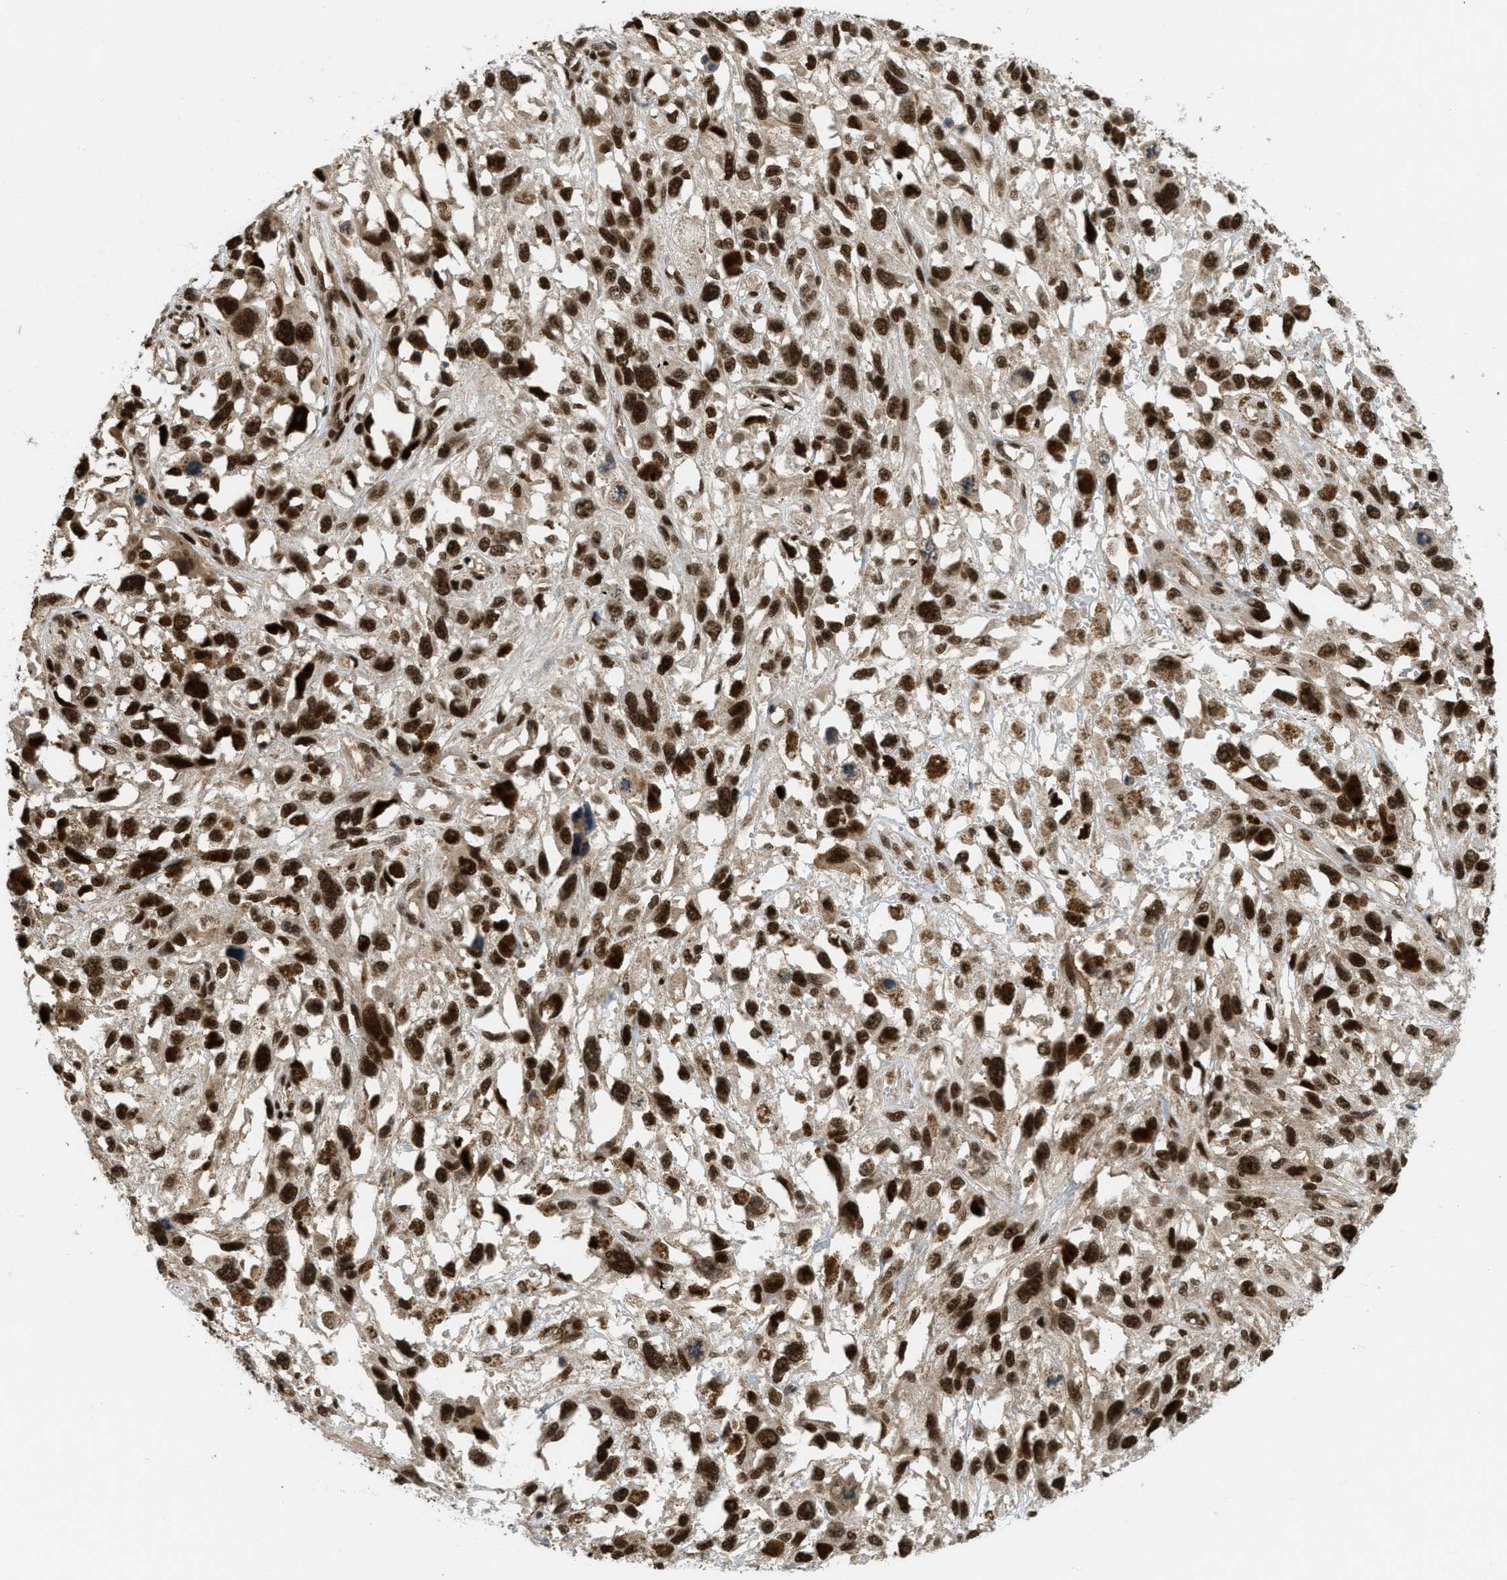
{"staining": {"intensity": "strong", "quantity": ">75%", "location": "cytoplasmic/membranous,nuclear"}, "tissue": "melanoma", "cell_type": "Tumor cells", "image_type": "cancer", "snomed": [{"axis": "morphology", "description": "Malignant melanoma, Metastatic site"}, {"axis": "topography", "description": "Lymph node"}], "caption": "Immunohistochemical staining of melanoma demonstrates strong cytoplasmic/membranous and nuclear protein staining in approximately >75% of tumor cells.", "gene": "TLK1", "patient": {"sex": "male", "age": 59}}